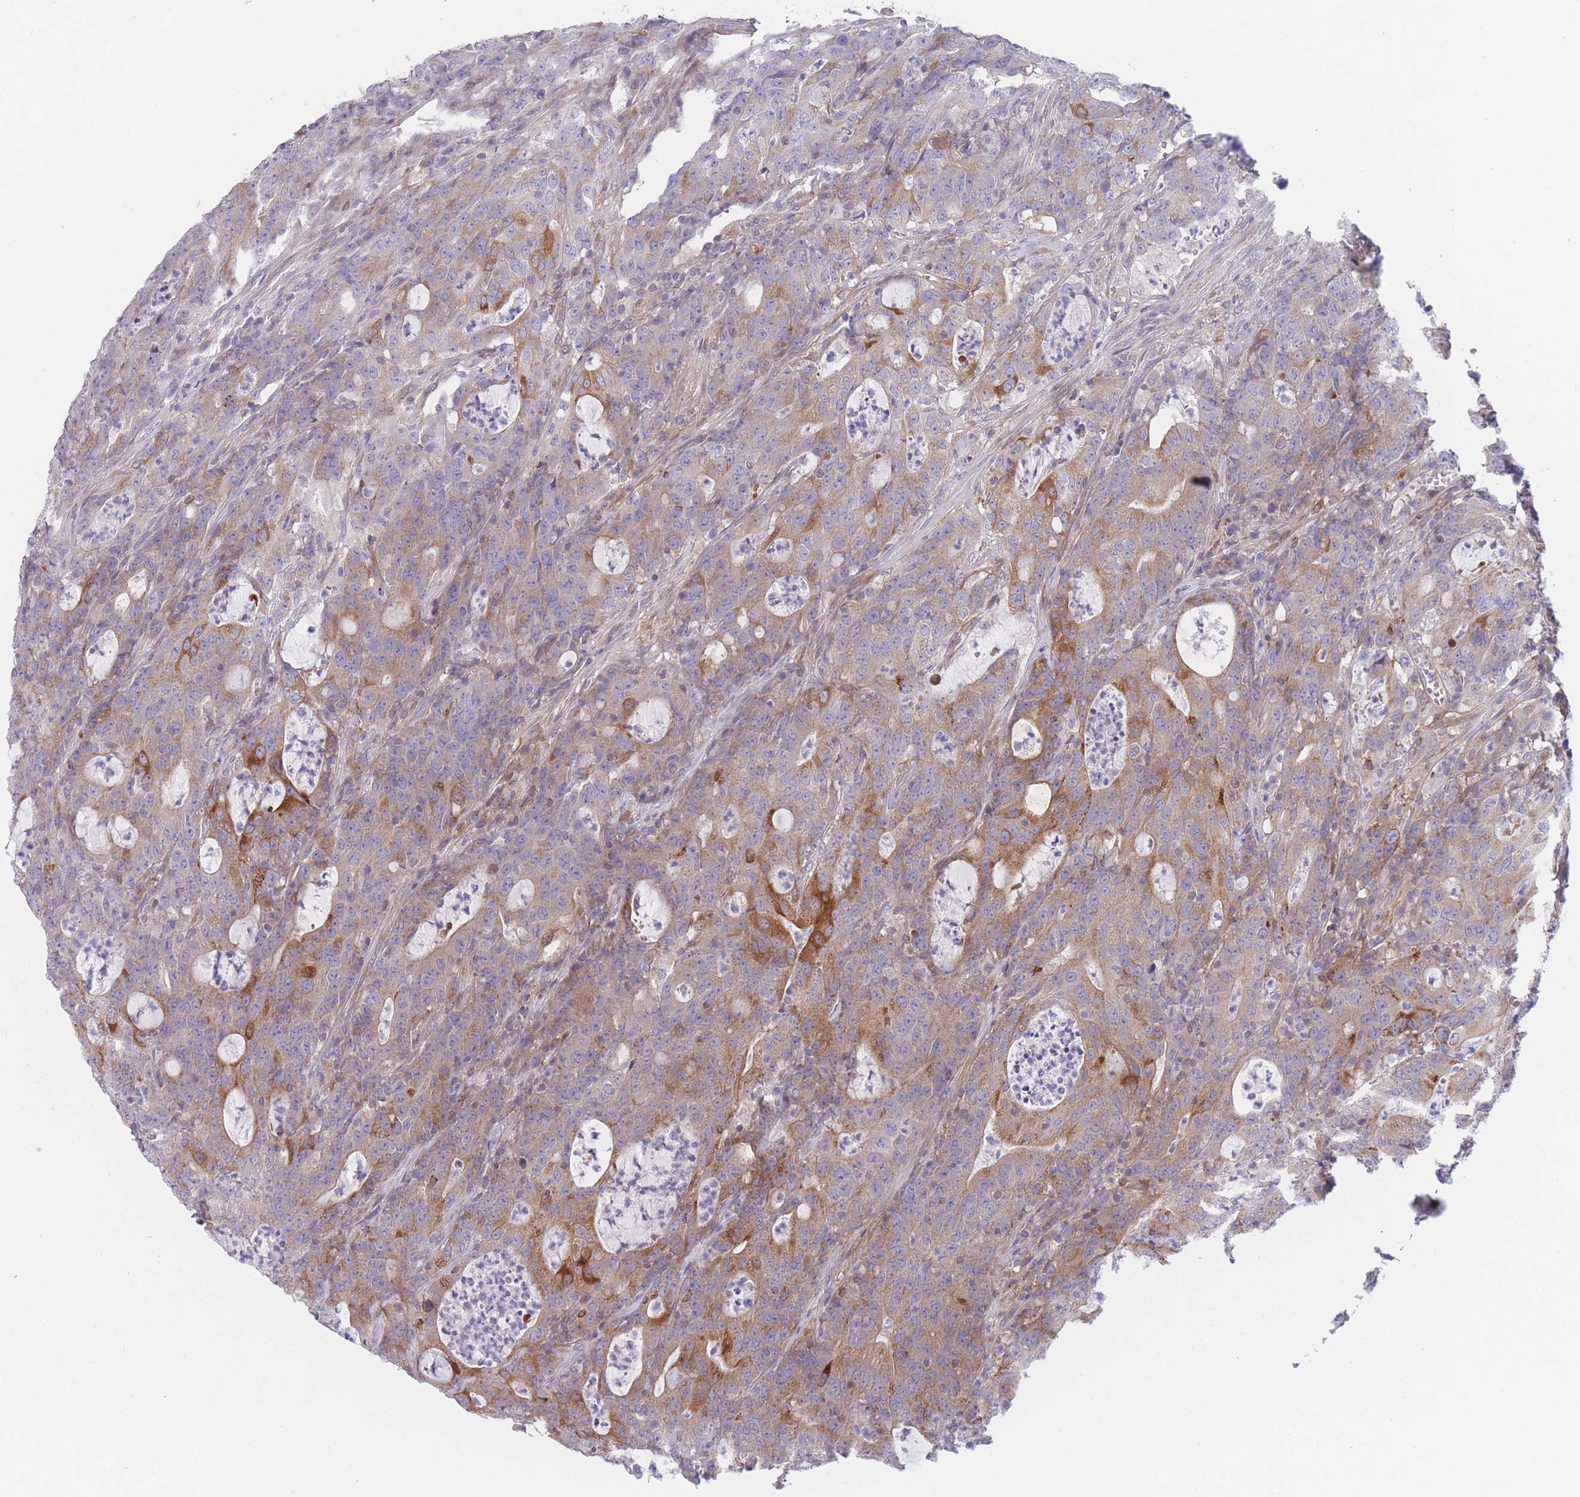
{"staining": {"intensity": "moderate", "quantity": "<25%", "location": "cytoplasmic/membranous"}, "tissue": "colorectal cancer", "cell_type": "Tumor cells", "image_type": "cancer", "snomed": [{"axis": "morphology", "description": "Adenocarcinoma, NOS"}, {"axis": "topography", "description": "Colon"}], "caption": "Immunohistochemistry micrograph of neoplastic tissue: human colorectal adenocarcinoma stained using IHC shows low levels of moderate protein expression localized specifically in the cytoplasmic/membranous of tumor cells, appearing as a cytoplasmic/membranous brown color.", "gene": "PDE4A", "patient": {"sex": "male", "age": 83}}